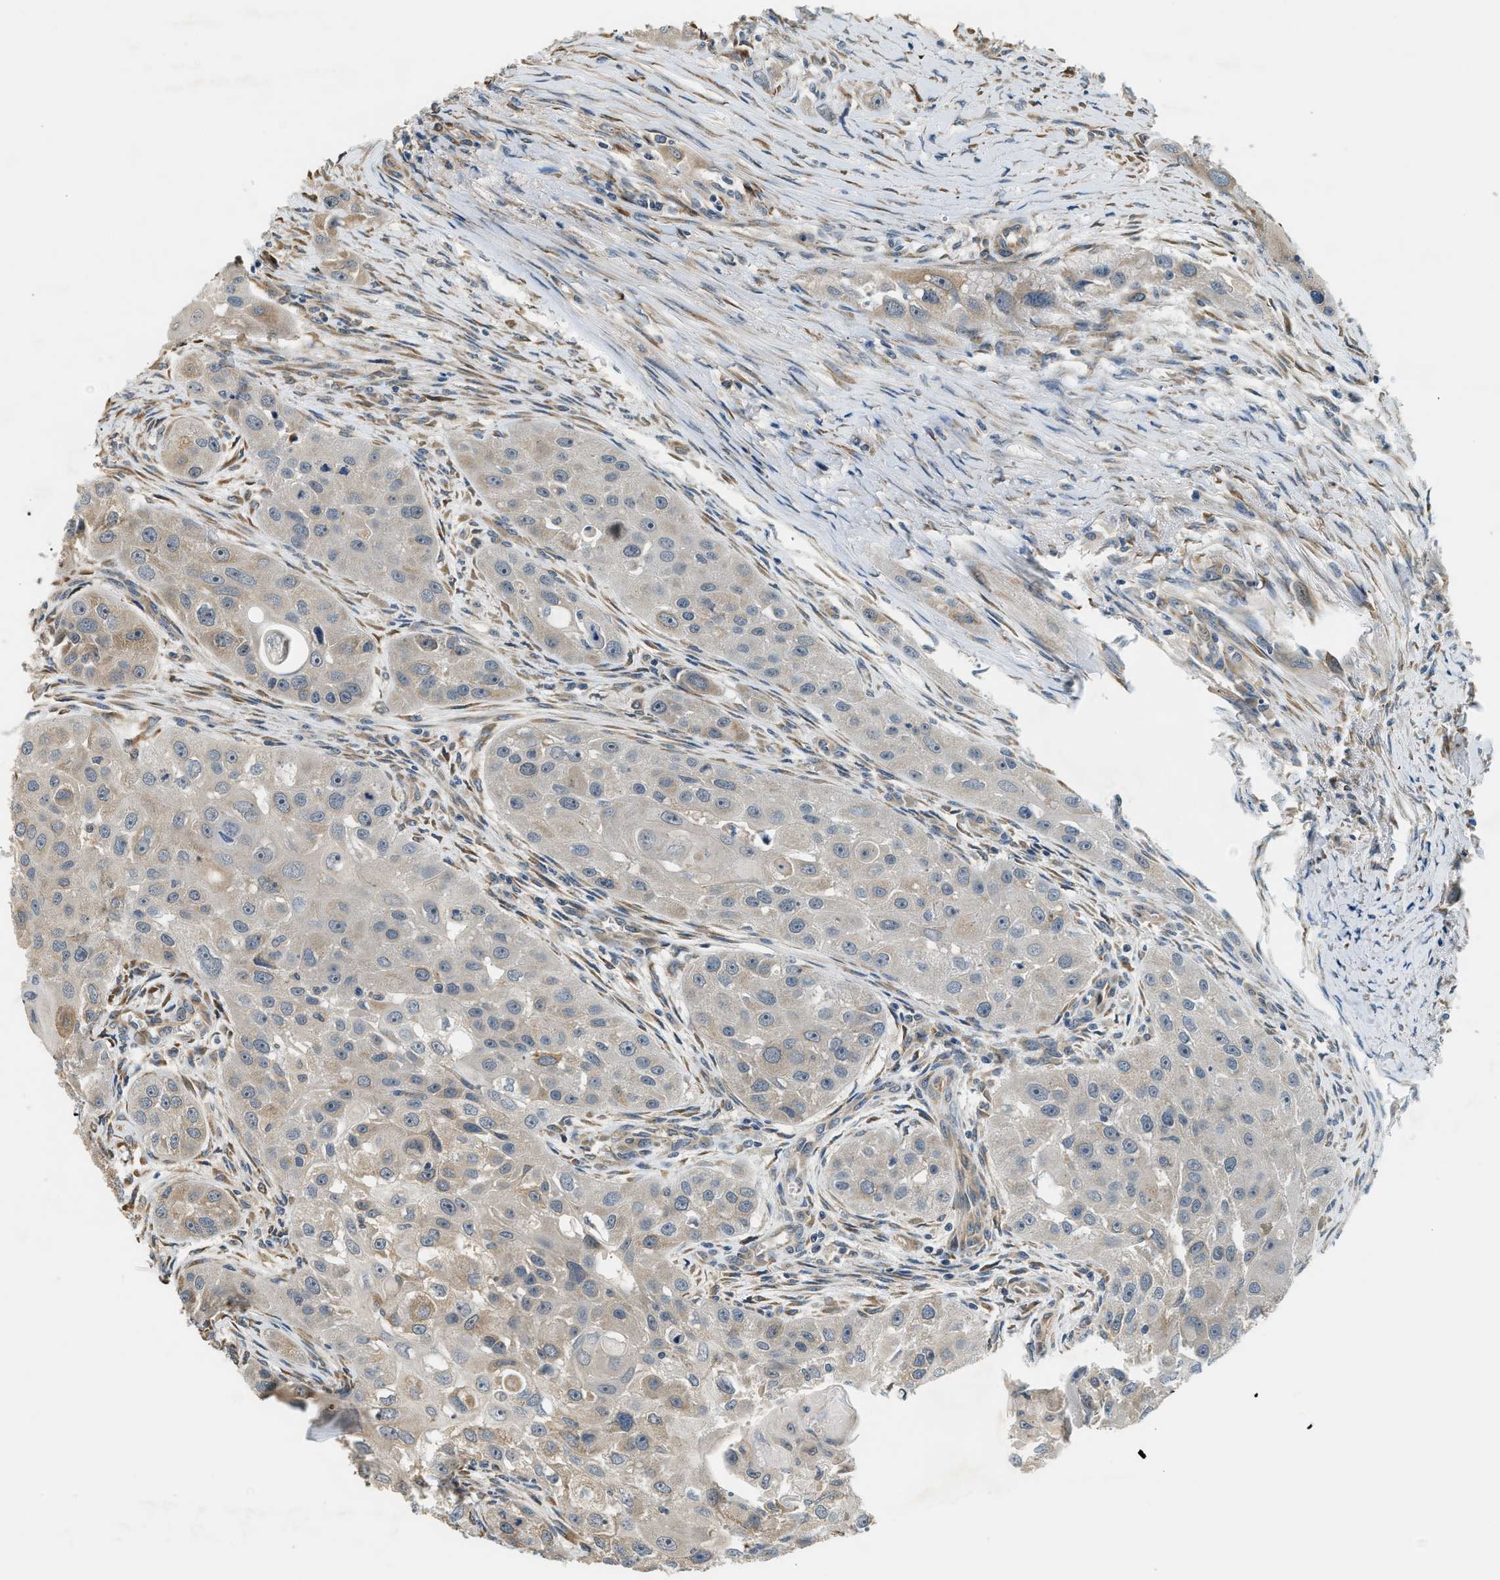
{"staining": {"intensity": "negative", "quantity": "none", "location": "none"}, "tissue": "head and neck cancer", "cell_type": "Tumor cells", "image_type": "cancer", "snomed": [{"axis": "morphology", "description": "Normal tissue, NOS"}, {"axis": "morphology", "description": "Squamous cell carcinoma, NOS"}, {"axis": "topography", "description": "Skeletal muscle"}, {"axis": "topography", "description": "Head-Neck"}], "caption": "Tumor cells are negative for protein expression in human head and neck squamous cell carcinoma.", "gene": "ALOX12", "patient": {"sex": "male", "age": 51}}